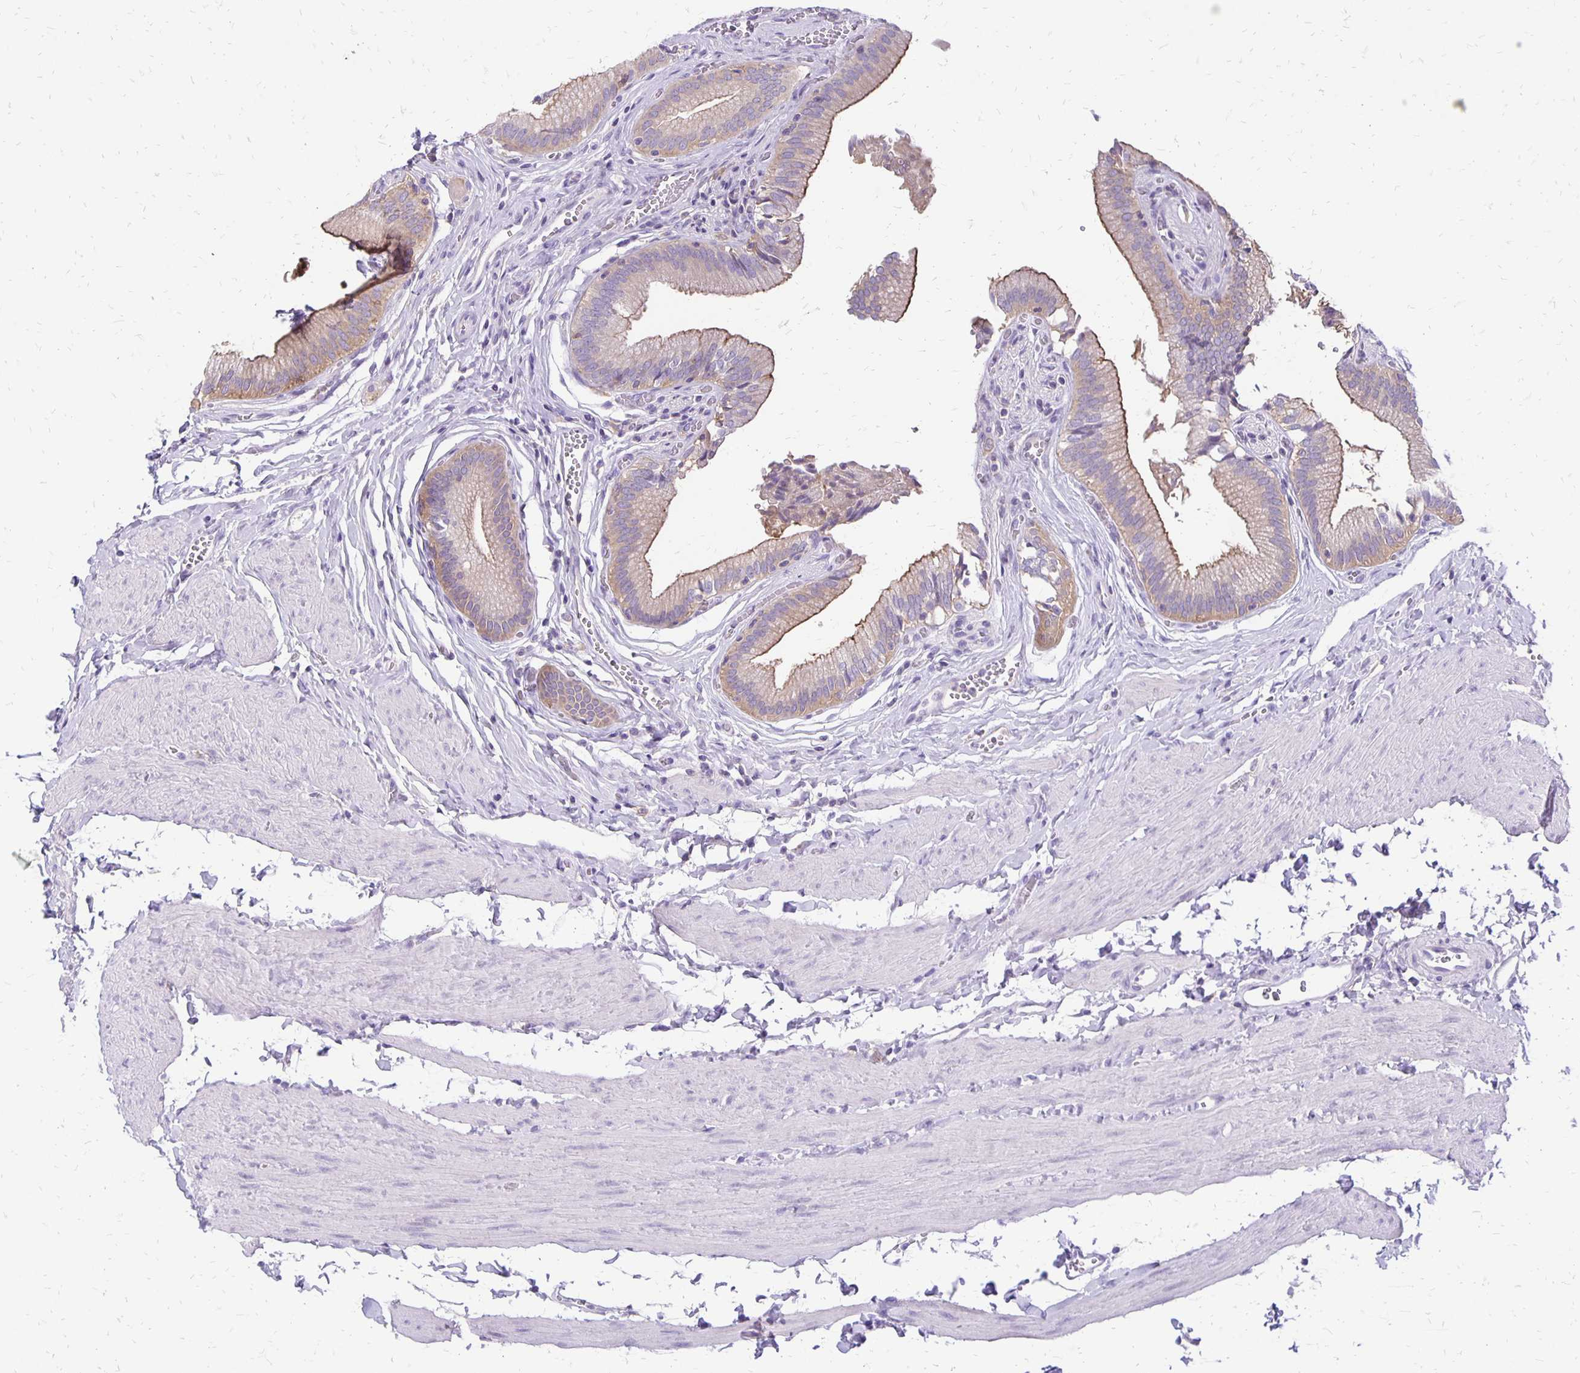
{"staining": {"intensity": "moderate", "quantity": ">75%", "location": "cytoplasmic/membranous"}, "tissue": "gallbladder", "cell_type": "Glandular cells", "image_type": "normal", "snomed": [{"axis": "morphology", "description": "Normal tissue, NOS"}, {"axis": "topography", "description": "Gallbladder"}, {"axis": "topography", "description": "Peripheral nerve tissue"}], "caption": "Immunohistochemistry staining of normal gallbladder, which demonstrates medium levels of moderate cytoplasmic/membranous staining in about >75% of glandular cells indicating moderate cytoplasmic/membranous protein expression. The staining was performed using DAB (brown) for protein detection and nuclei were counterstained in hematoxylin (blue).", "gene": "ANKRD45", "patient": {"sex": "male", "age": 17}}